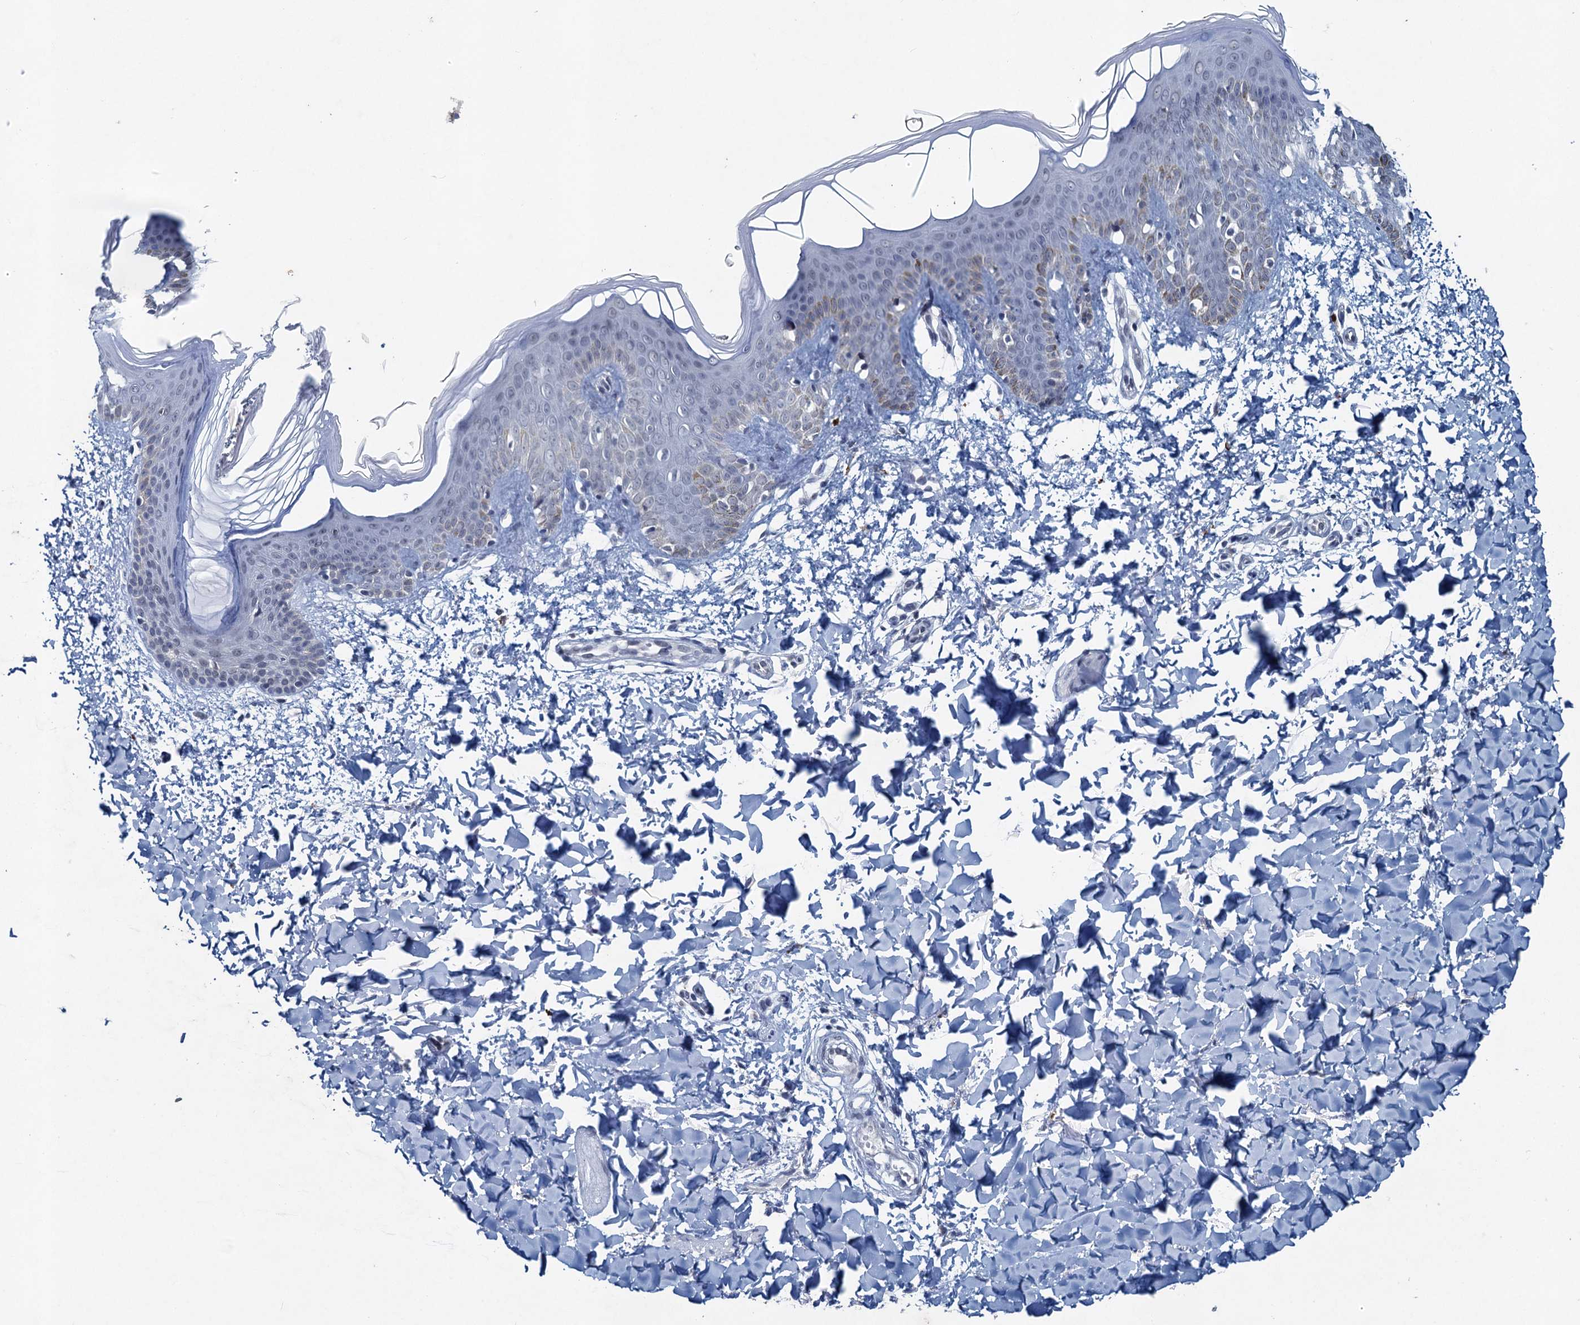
{"staining": {"intensity": "negative", "quantity": "none", "location": "none"}, "tissue": "skin", "cell_type": "Fibroblasts", "image_type": "normal", "snomed": [{"axis": "morphology", "description": "Normal tissue, NOS"}, {"axis": "topography", "description": "Skin"}], "caption": "Immunohistochemistry of benign human skin displays no positivity in fibroblasts.", "gene": "ENSG00000230707", "patient": {"sex": "male", "age": 36}}